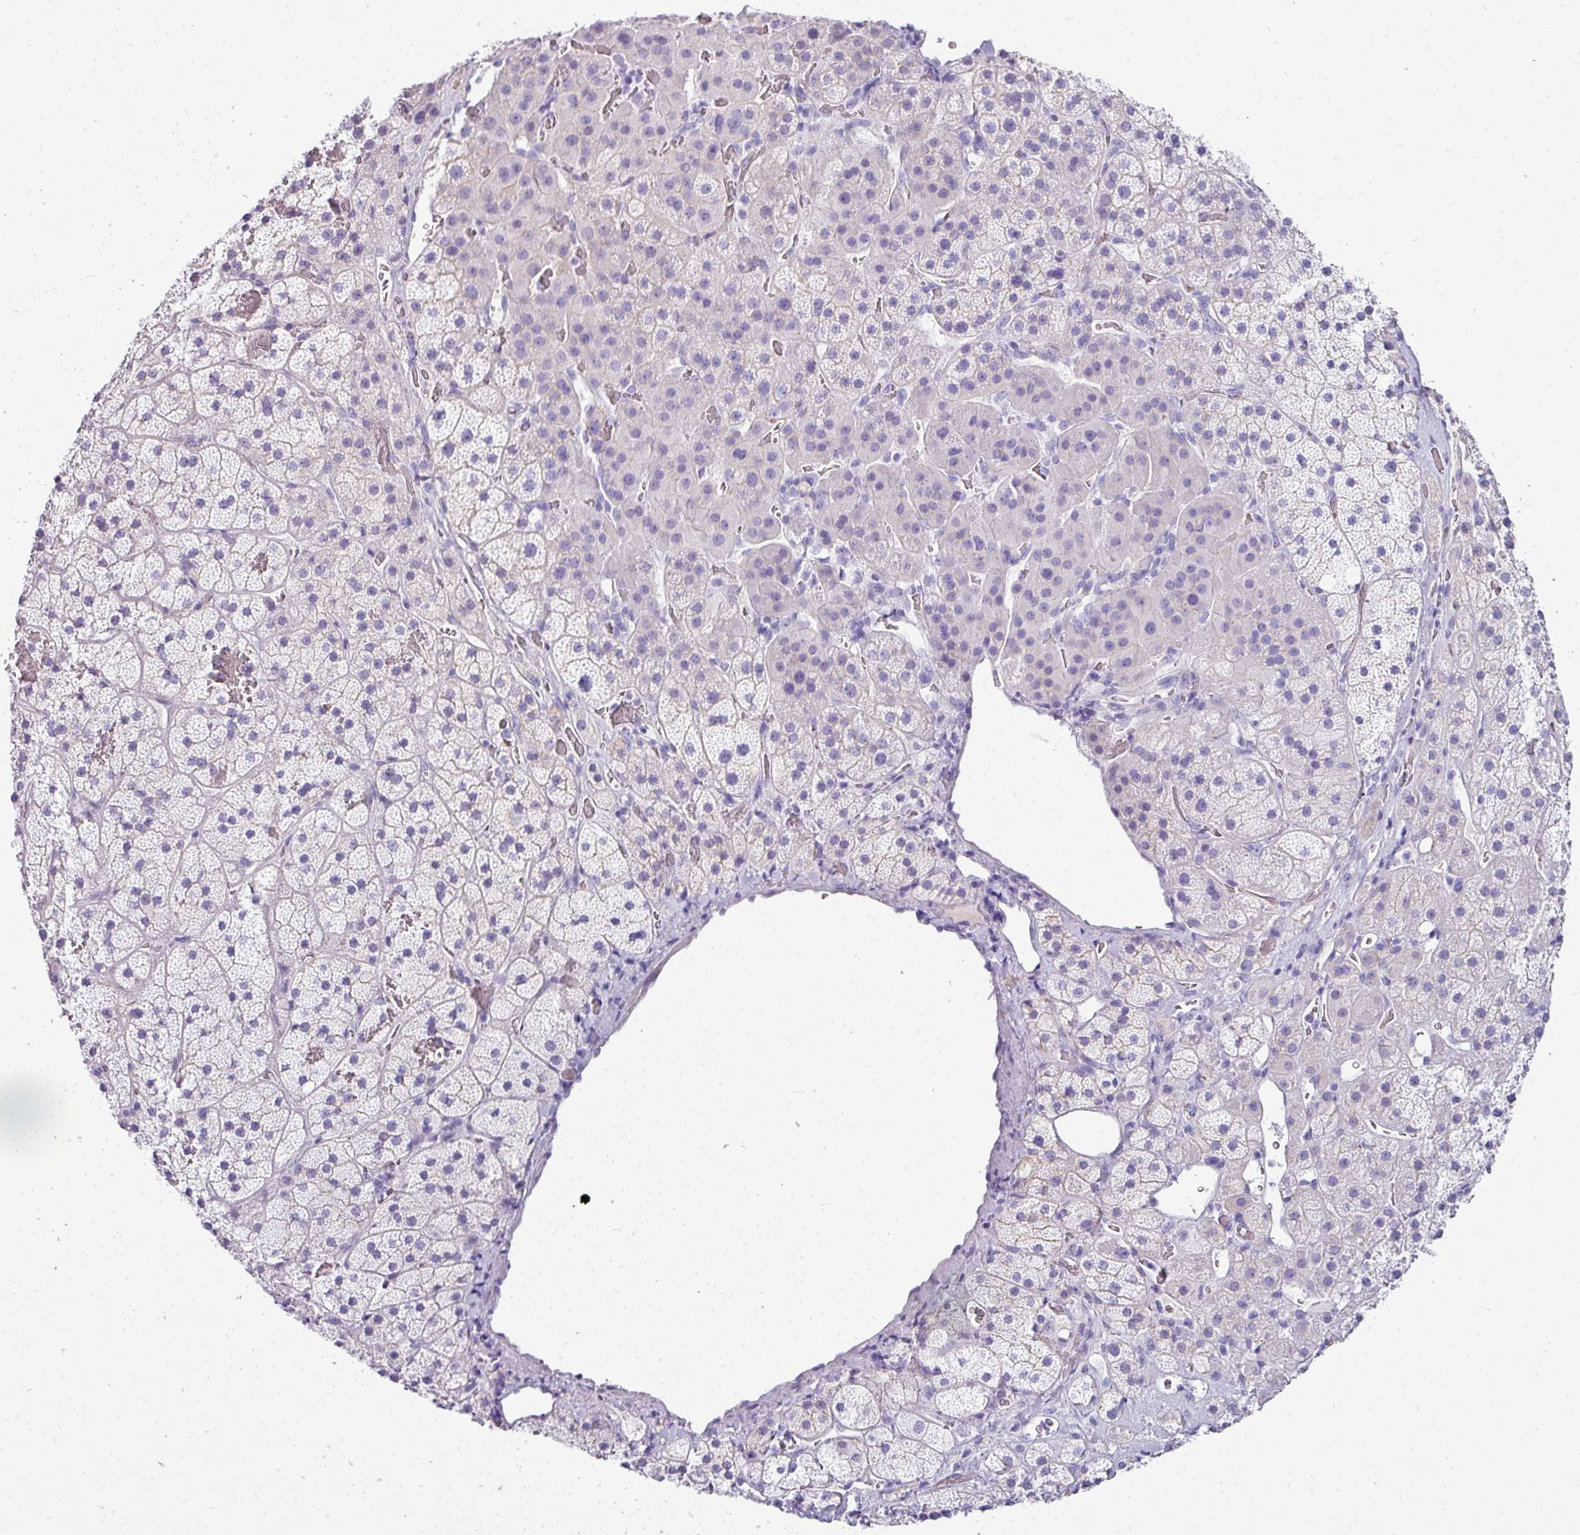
{"staining": {"intensity": "negative", "quantity": "none", "location": "none"}, "tissue": "adrenal gland", "cell_type": "Glandular cells", "image_type": "normal", "snomed": [{"axis": "morphology", "description": "Normal tissue, NOS"}, {"axis": "topography", "description": "Adrenal gland"}], "caption": "The photomicrograph exhibits no significant expression in glandular cells of adrenal gland. (DAB immunohistochemistry (IHC) with hematoxylin counter stain).", "gene": "VCX2", "patient": {"sex": "male", "age": 57}}